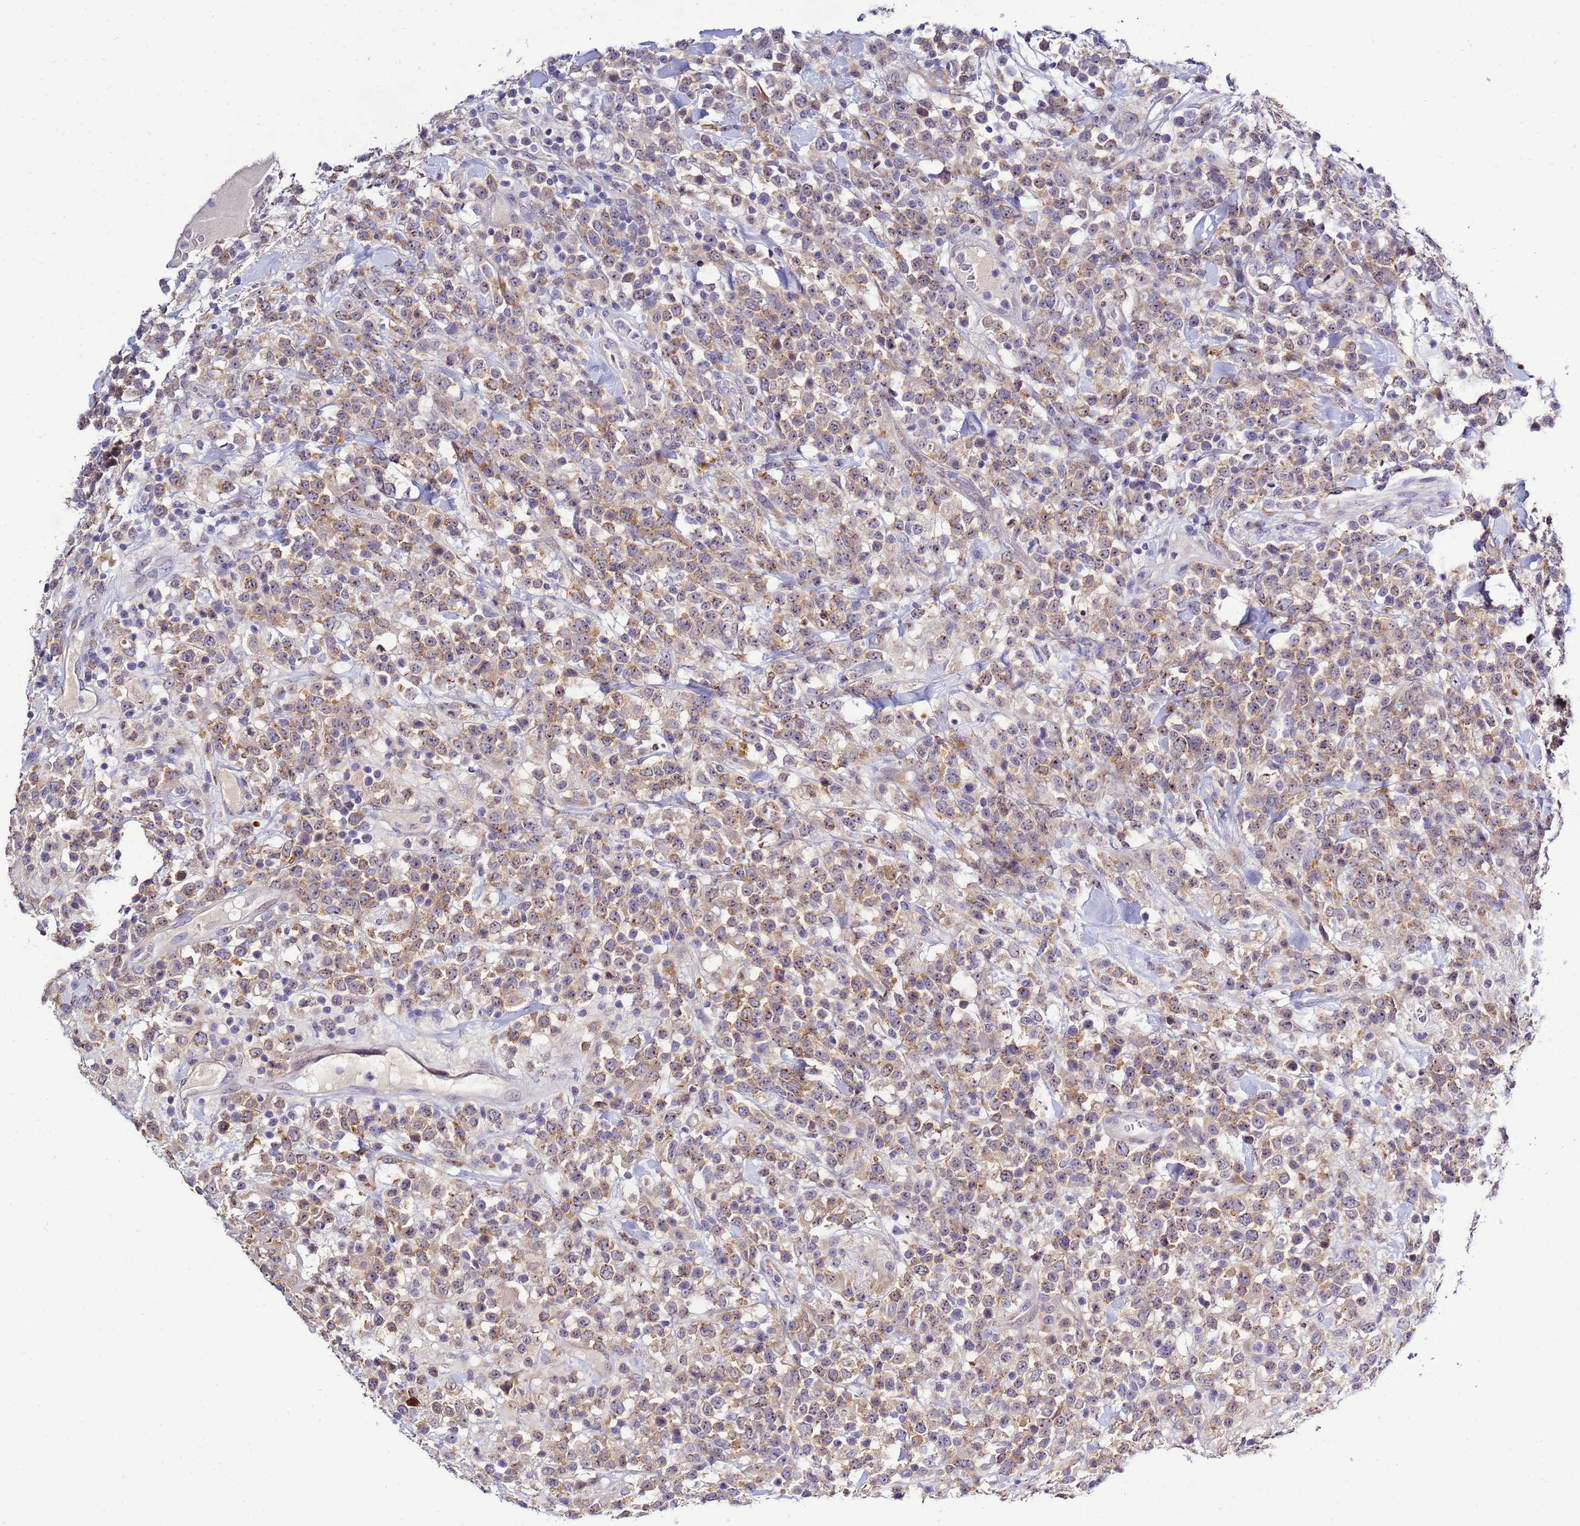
{"staining": {"intensity": "moderate", "quantity": "25%-75%", "location": "cytoplasmic/membranous,nuclear"}, "tissue": "lymphoma", "cell_type": "Tumor cells", "image_type": "cancer", "snomed": [{"axis": "morphology", "description": "Malignant lymphoma, non-Hodgkin's type, High grade"}, {"axis": "topography", "description": "Colon"}], "caption": "A brown stain labels moderate cytoplasmic/membranous and nuclear positivity of a protein in human malignant lymphoma, non-Hodgkin's type (high-grade) tumor cells.", "gene": "NOL8", "patient": {"sex": "female", "age": 53}}